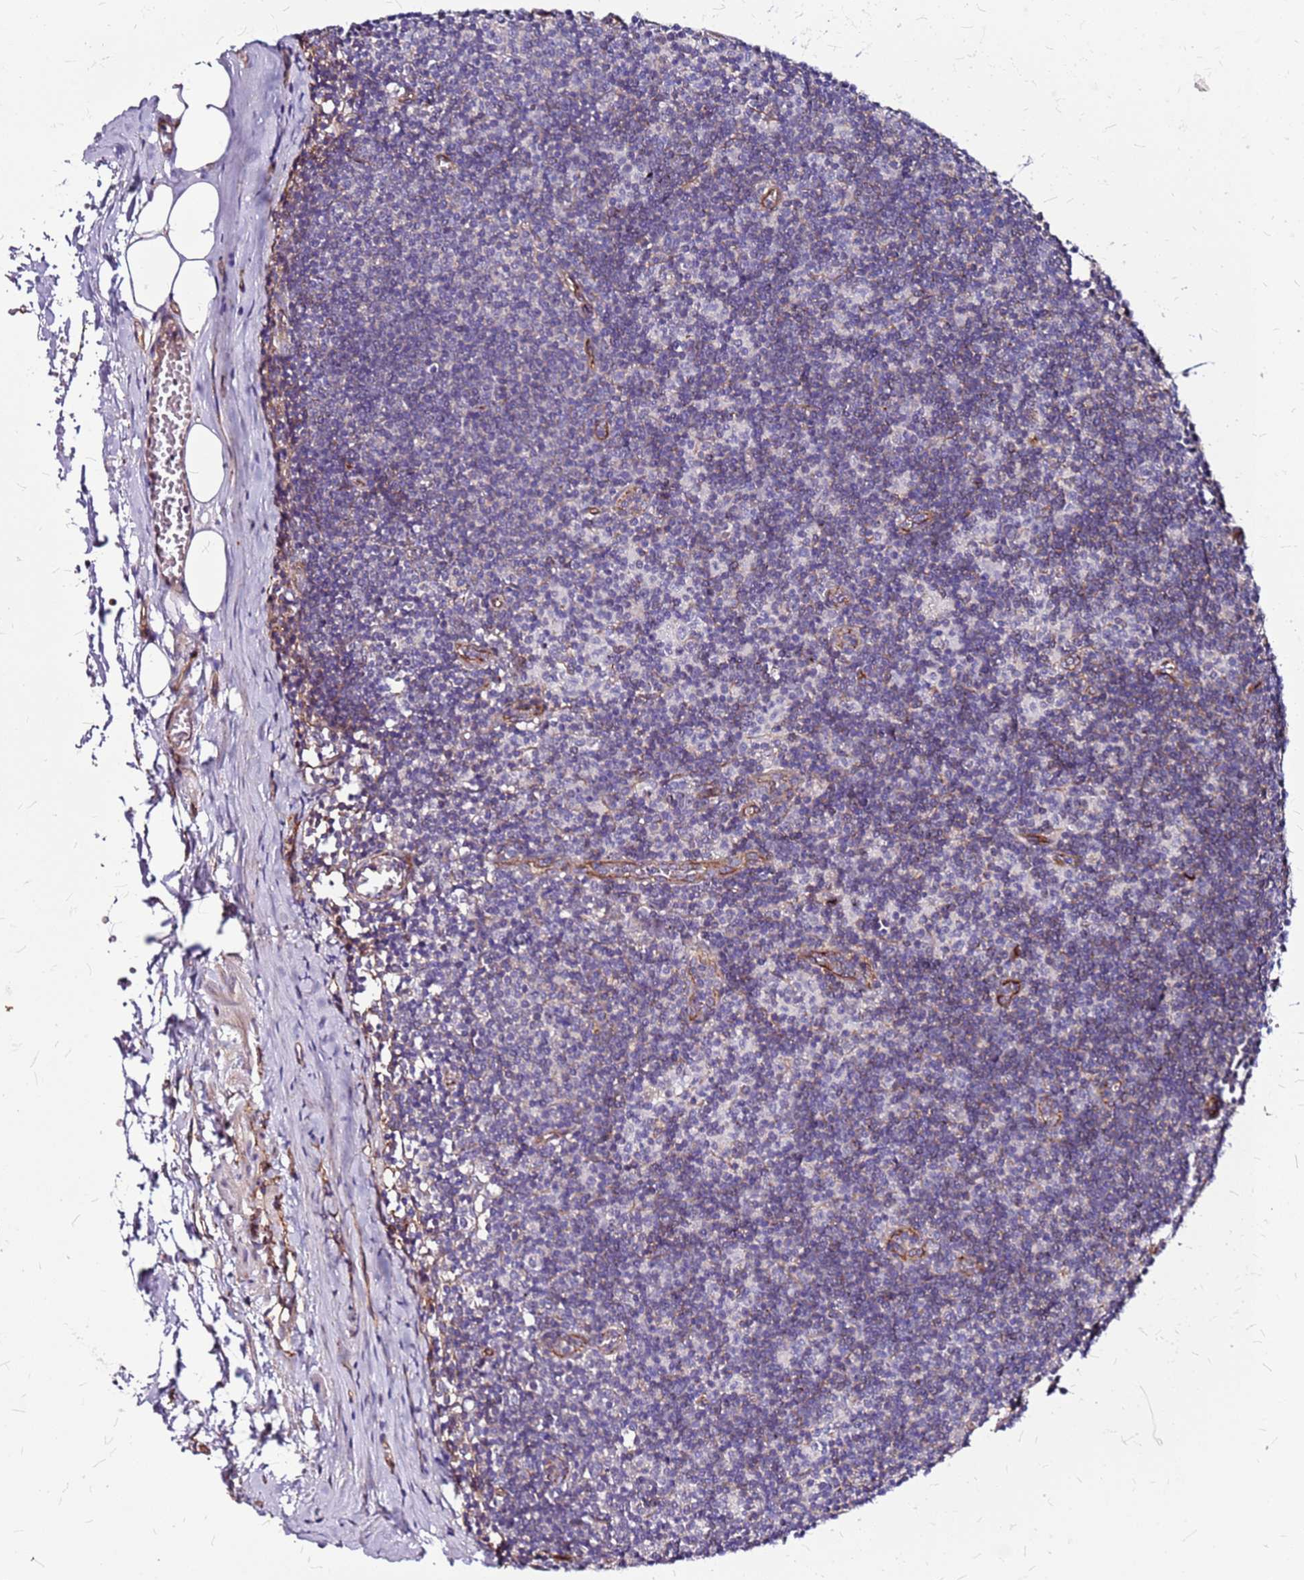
{"staining": {"intensity": "negative", "quantity": "none", "location": "none"}, "tissue": "lymph node", "cell_type": "Germinal center cells", "image_type": "normal", "snomed": [{"axis": "morphology", "description": "Normal tissue, NOS"}, {"axis": "topography", "description": "Lymph node"}], "caption": "This is an immunohistochemistry (IHC) histopathology image of benign lymph node. There is no staining in germinal center cells.", "gene": "TOPAZ1", "patient": {"sex": "female", "age": 42}}